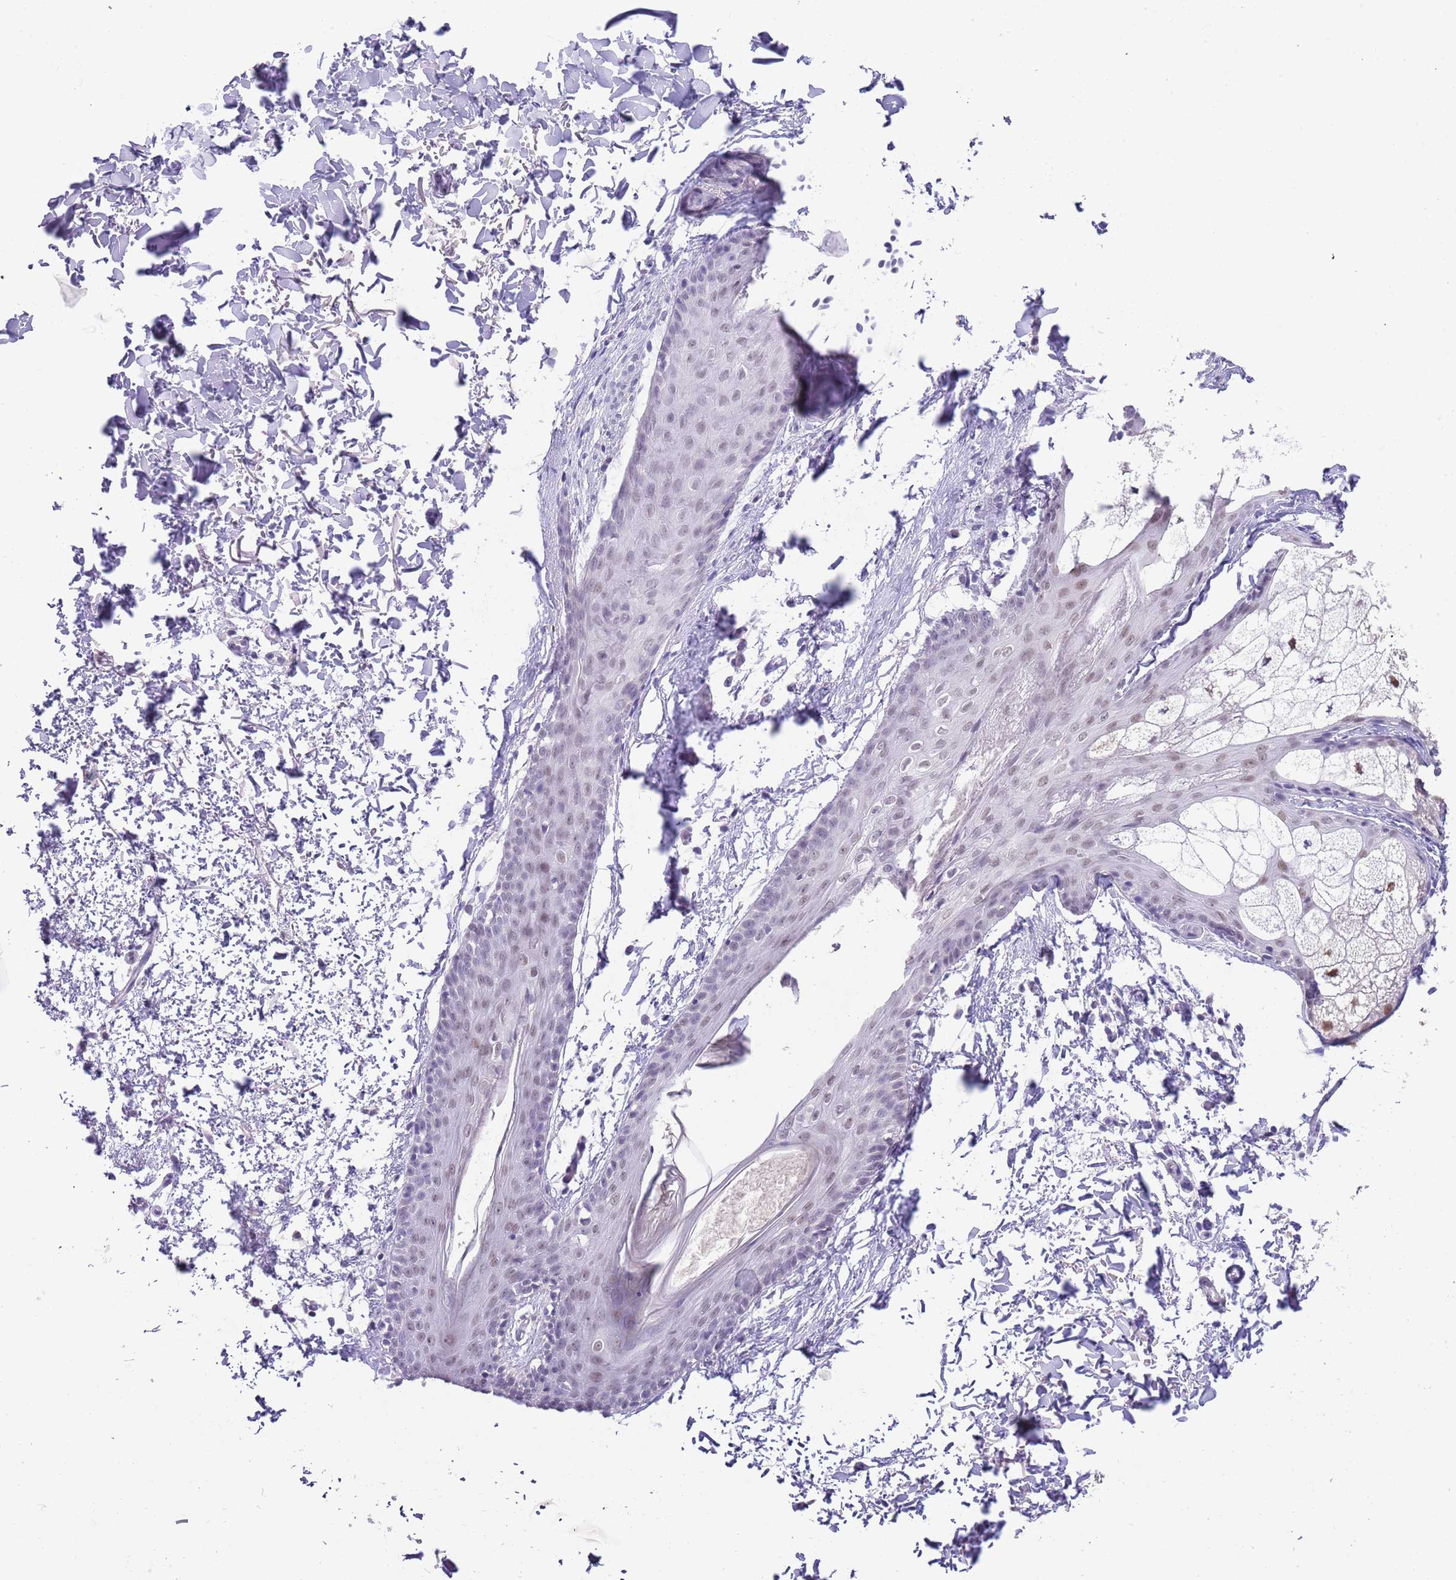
{"staining": {"intensity": "negative", "quantity": "none", "location": "none"}, "tissue": "skin", "cell_type": "Fibroblasts", "image_type": "normal", "snomed": [{"axis": "morphology", "description": "Normal tissue, NOS"}, {"axis": "topography", "description": "Skin"}], "caption": "This is an immunohistochemistry (IHC) photomicrograph of unremarkable human skin. There is no positivity in fibroblasts.", "gene": "SEPHS2", "patient": {"sex": "male", "age": 66}}